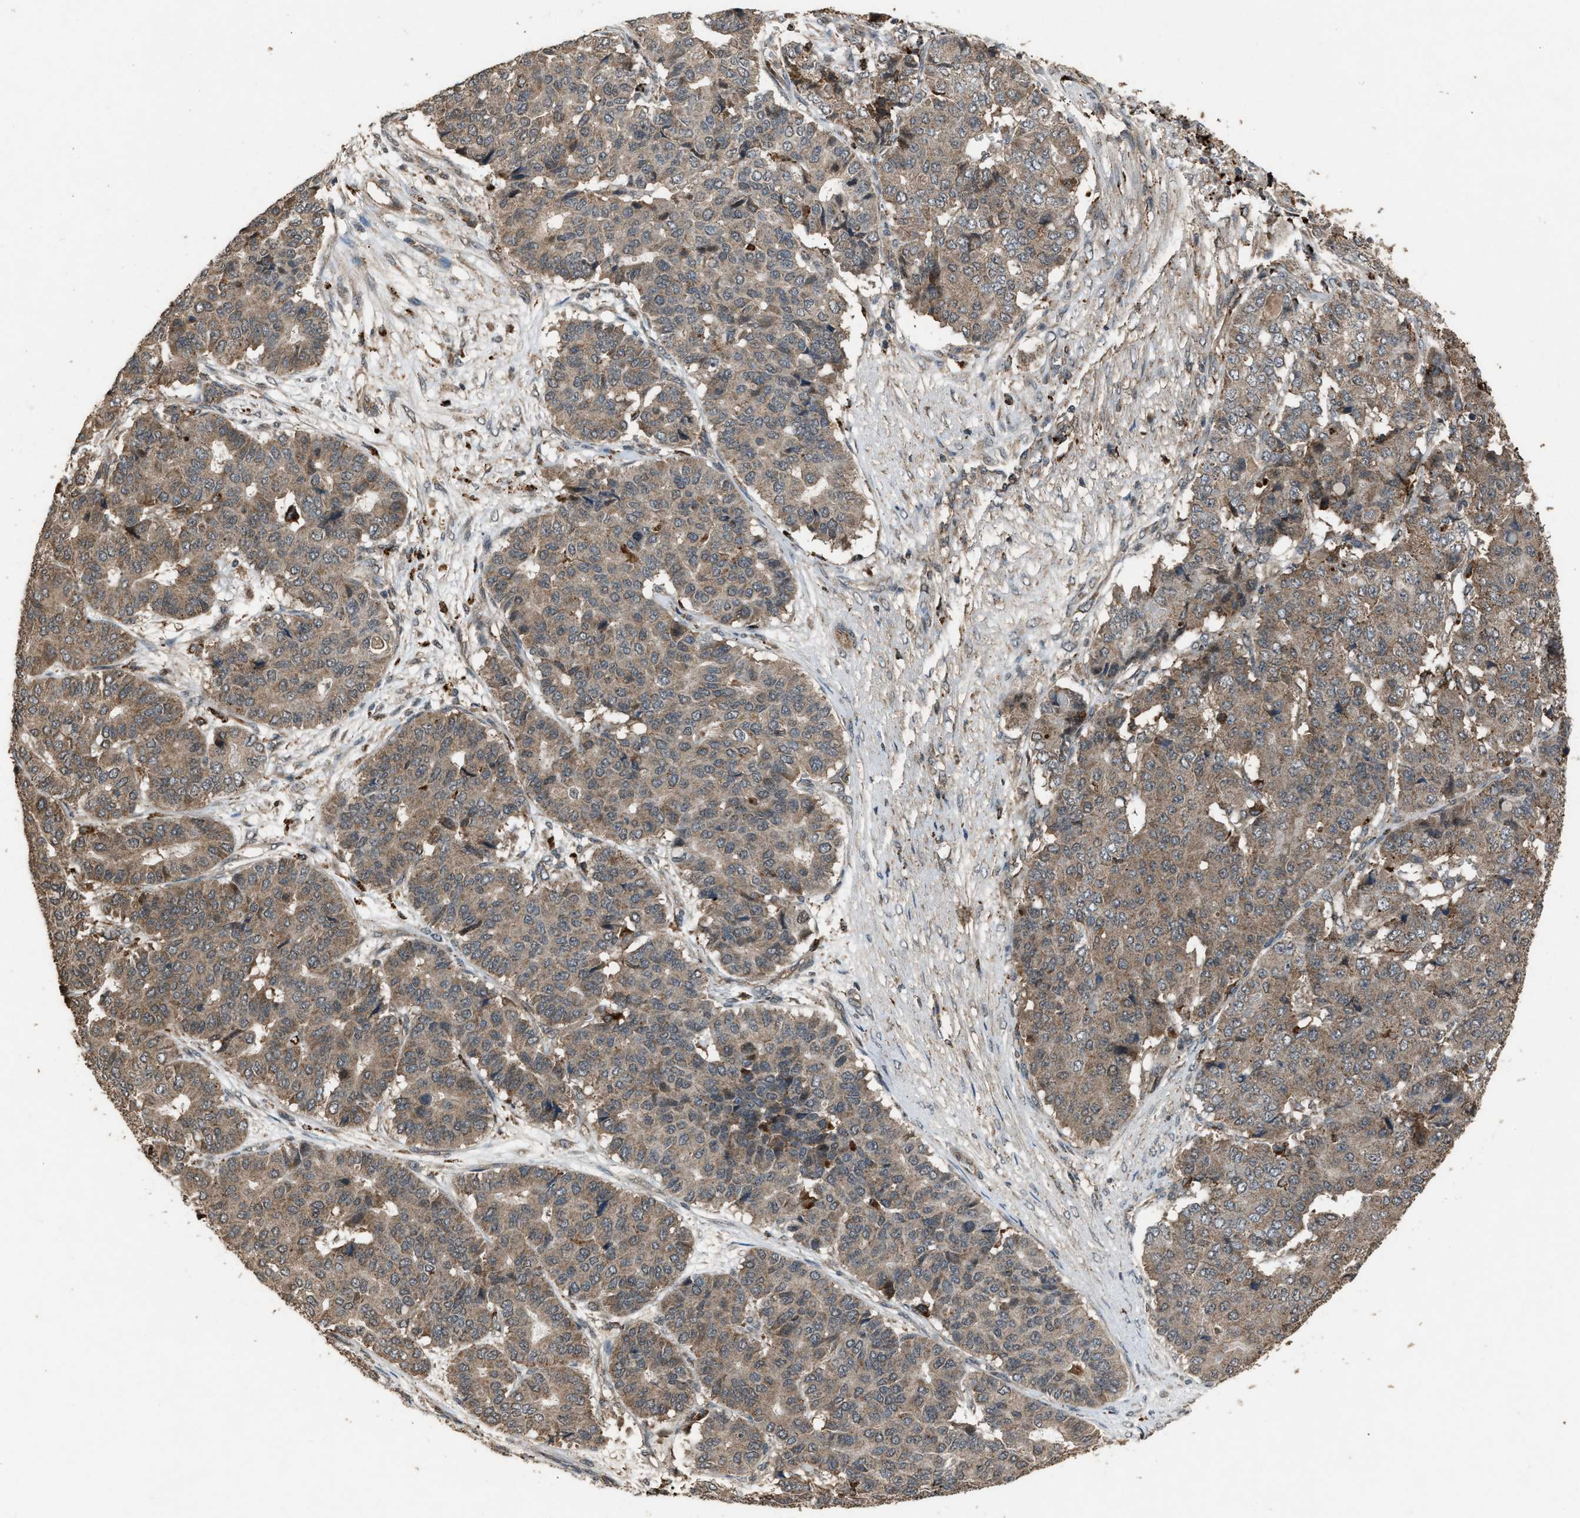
{"staining": {"intensity": "moderate", "quantity": ">75%", "location": "cytoplasmic/membranous"}, "tissue": "pancreatic cancer", "cell_type": "Tumor cells", "image_type": "cancer", "snomed": [{"axis": "morphology", "description": "Adenocarcinoma, NOS"}, {"axis": "topography", "description": "Pancreas"}], "caption": "Pancreatic adenocarcinoma tissue demonstrates moderate cytoplasmic/membranous expression in about >75% of tumor cells Immunohistochemistry (ihc) stains the protein of interest in brown and the nuclei are stained blue.", "gene": "PSMD1", "patient": {"sex": "male", "age": 50}}